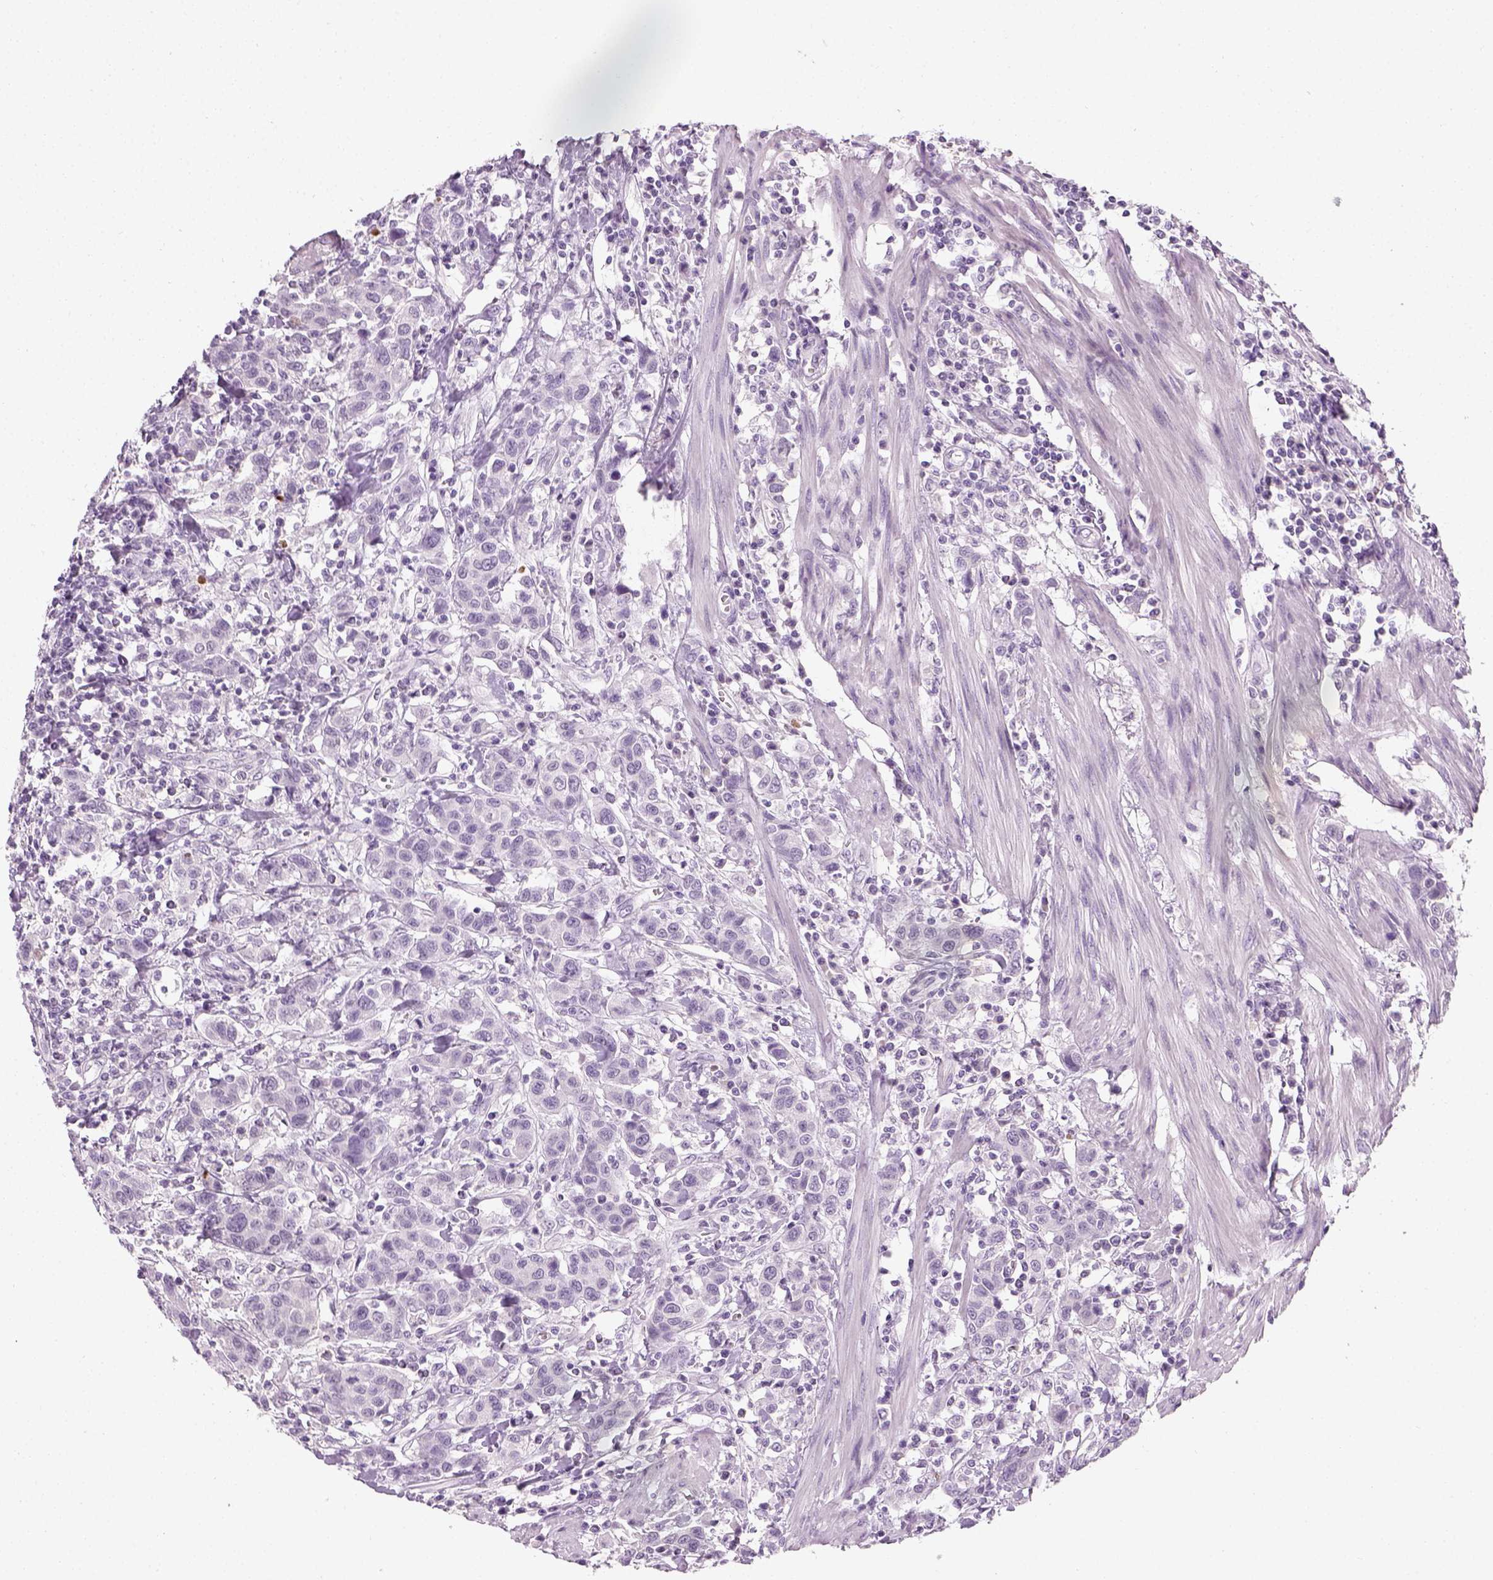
{"staining": {"intensity": "negative", "quantity": "none", "location": "none"}, "tissue": "urothelial cancer", "cell_type": "Tumor cells", "image_type": "cancer", "snomed": [{"axis": "morphology", "description": "Urothelial carcinoma, High grade"}, {"axis": "topography", "description": "Urinary bladder"}], "caption": "This photomicrograph is of urothelial cancer stained with immunohistochemistry to label a protein in brown with the nuclei are counter-stained blue. There is no staining in tumor cells.", "gene": "TH", "patient": {"sex": "female", "age": 58}}